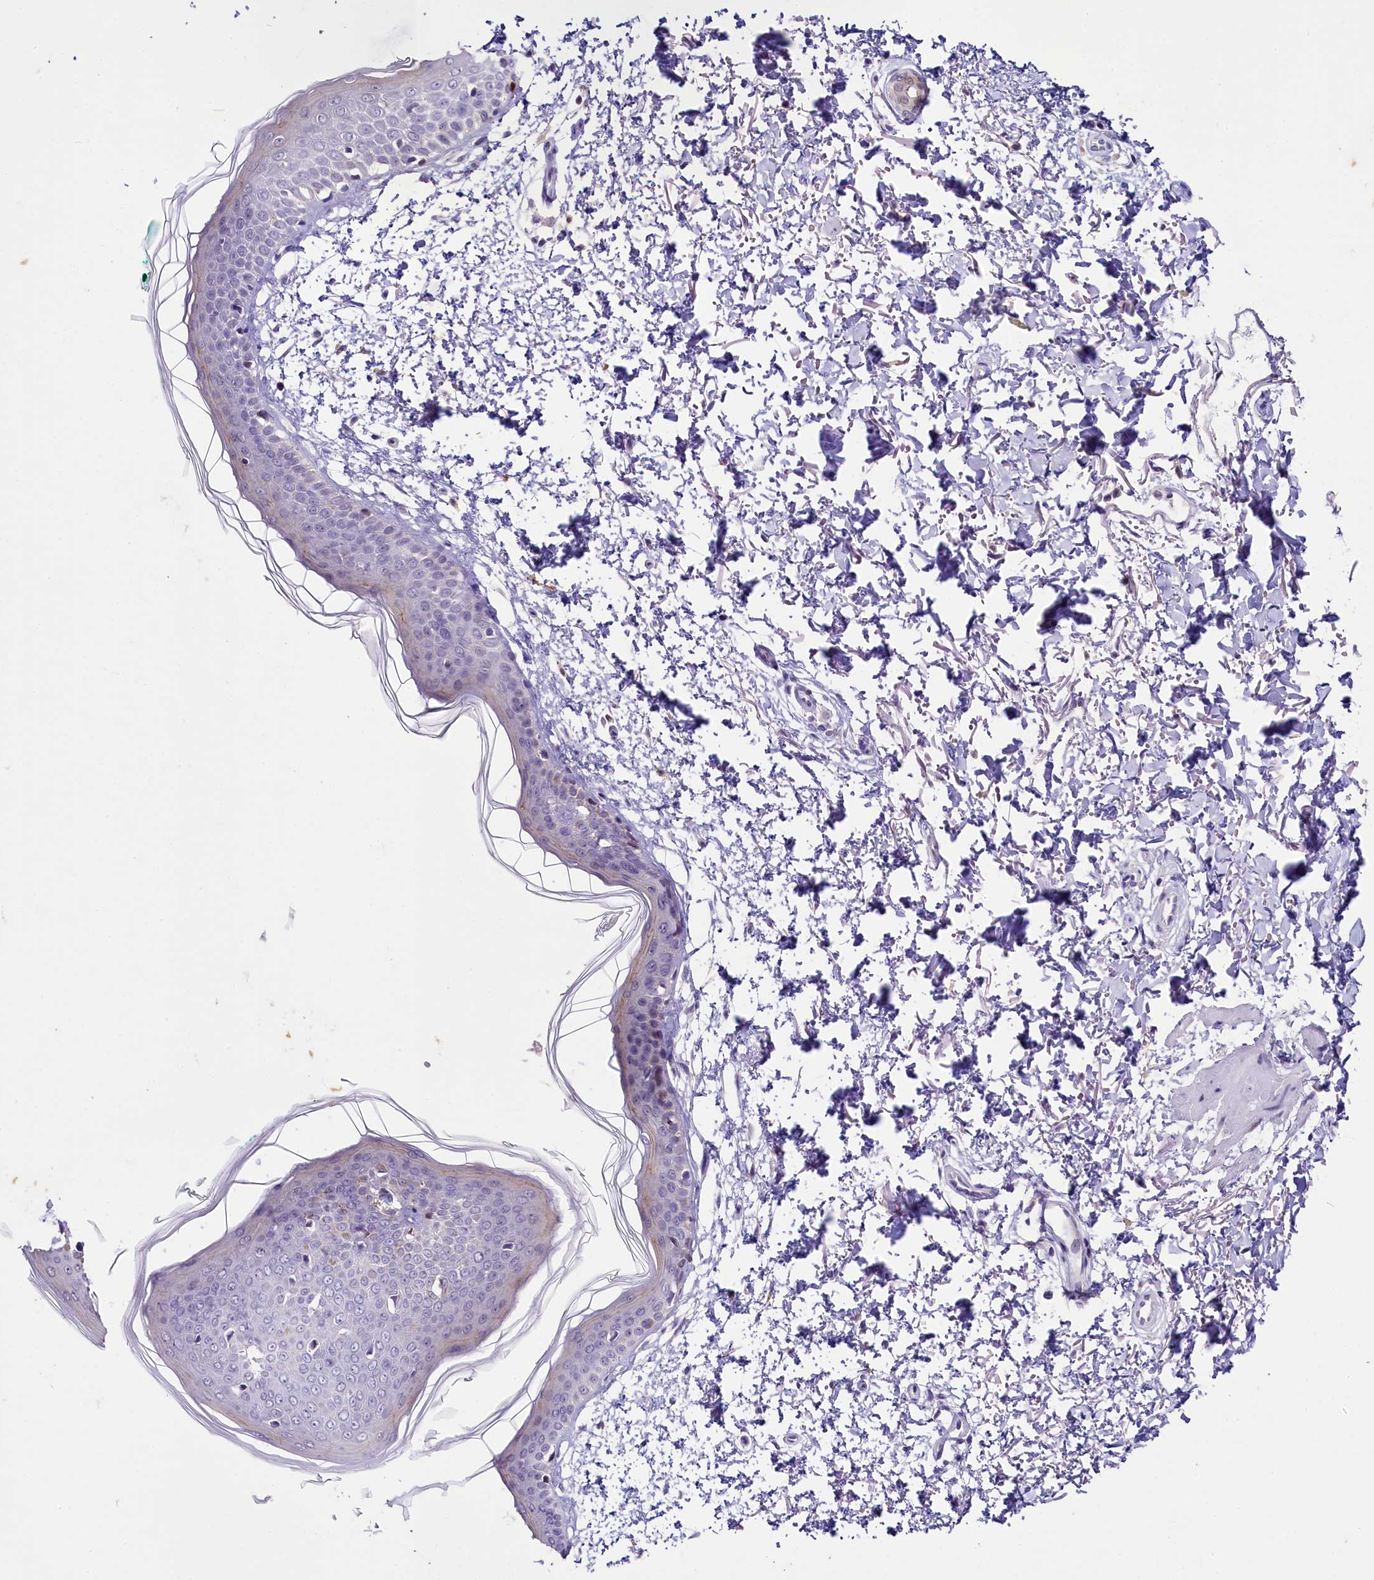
{"staining": {"intensity": "negative", "quantity": "none", "location": "none"}, "tissue": "skin", "cell_type": "Fibroblasts", "image_type": "normal", "snomed": [{"axis": "morphology", "description": "Normal tissue, NOS"}, {"axis": "topography", "description": "Skin"}], "caption": "Protein analysis of benign skin reveals no significant expression in fibroblasts.", "gene": "OSGEP", "patient": {"sex": "male", "age": 66}}